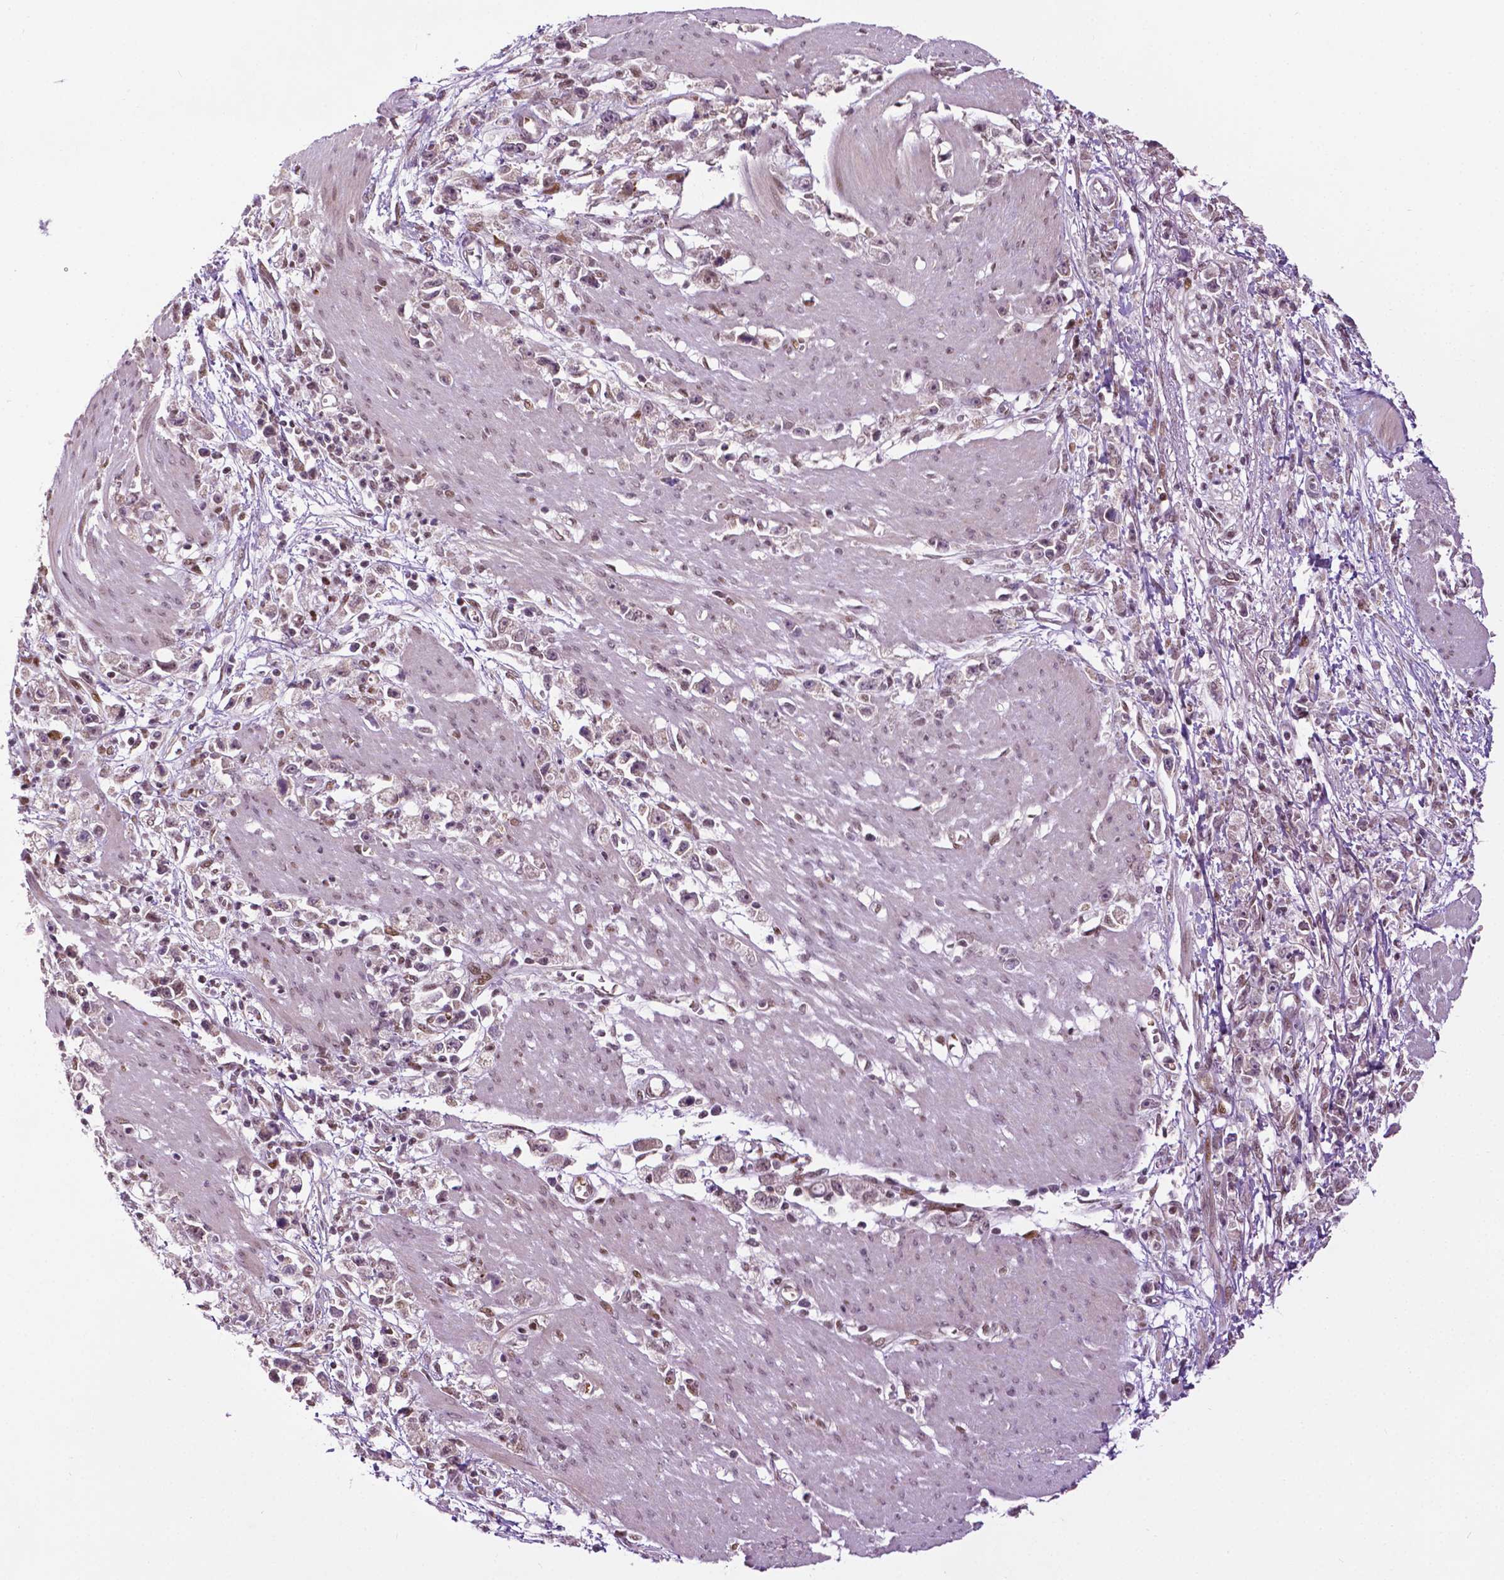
{"staining": {"intensity": "weak", "quantity": "25%-75%", "location": "cytoplasmic/membranous,nuclear"}, "tissue": "stomach cancer", "cell_type": "Tumor cells", "image_type": "cancer", "snomed": [{"axis": "morphology", "description": "Adenocarcinoma, NOS"}, {"axis": "topography", "description": "Stomach"}], "caption": "Immunohistochemistry (IHC) histopathology image of neoplastic tissue: human adenocarcinoma (stomach) stained using immunohistochemistry displays low levels of weak protein expression localized specifically in the cytoplasmic/membranous and nuclear of tumor cells, appearing as a cytoplasmic/membranous and nuclear brown color.", "gene": "ZNF41", "patient": {"sex": "female", "age": 59}}